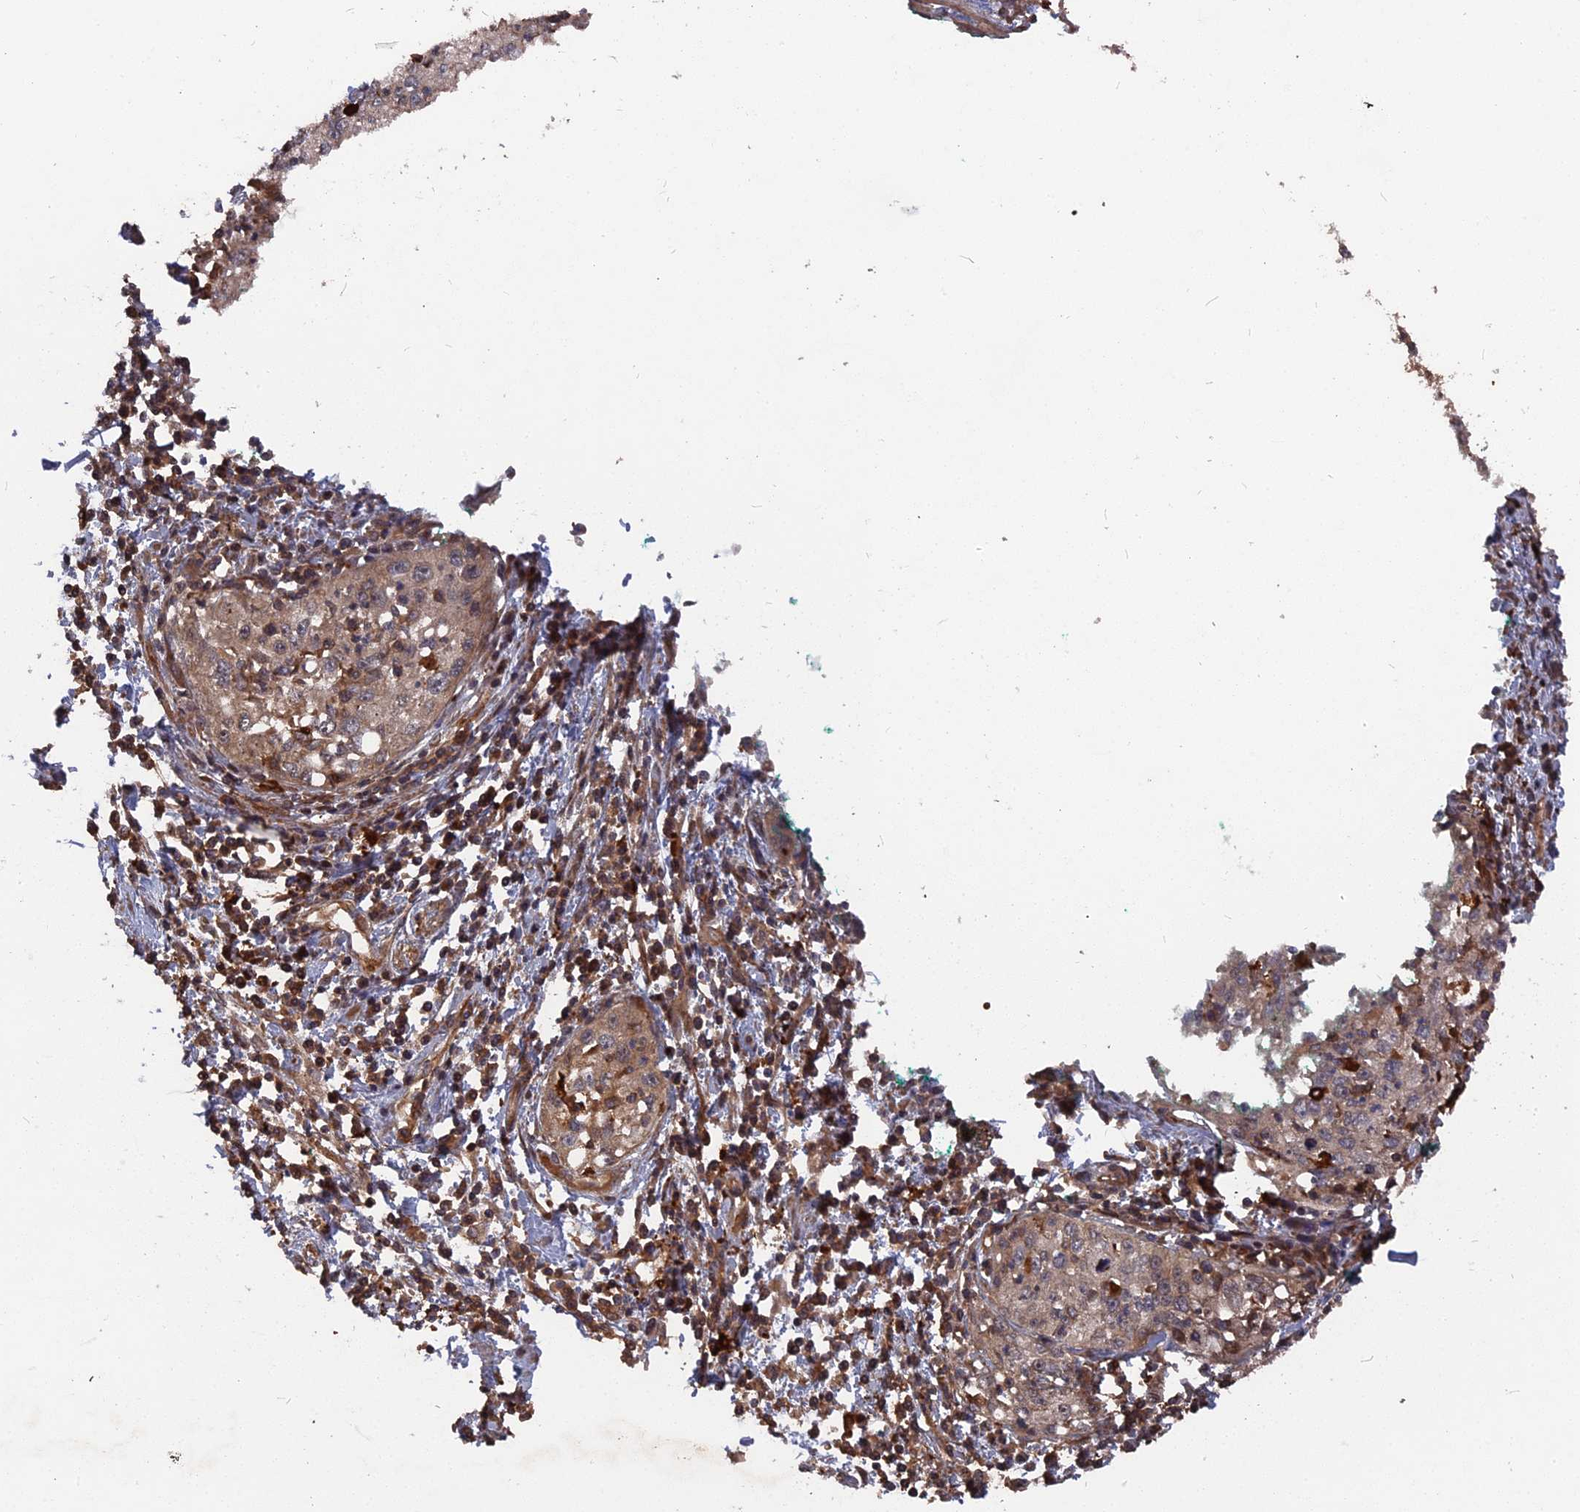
{"staining": {"intensity": "negative", "quantity": "none", "location": "none"}, "tissue": "cervical cancer", "cell_type": "Tumor cells", "image_type": "cancer", "snomed": [{"axis": "morphology", "description": "Squamous cell carcinoma, NOS"}, {"axis": "topography", "description": "Cervix"}], "caption": "Immunohistochemical staining of cervical squamous cell carcinoma shows no significant expression in tumor cells.", "gene": "DEF8", "patient": {"sex": "female", "age": 57}}